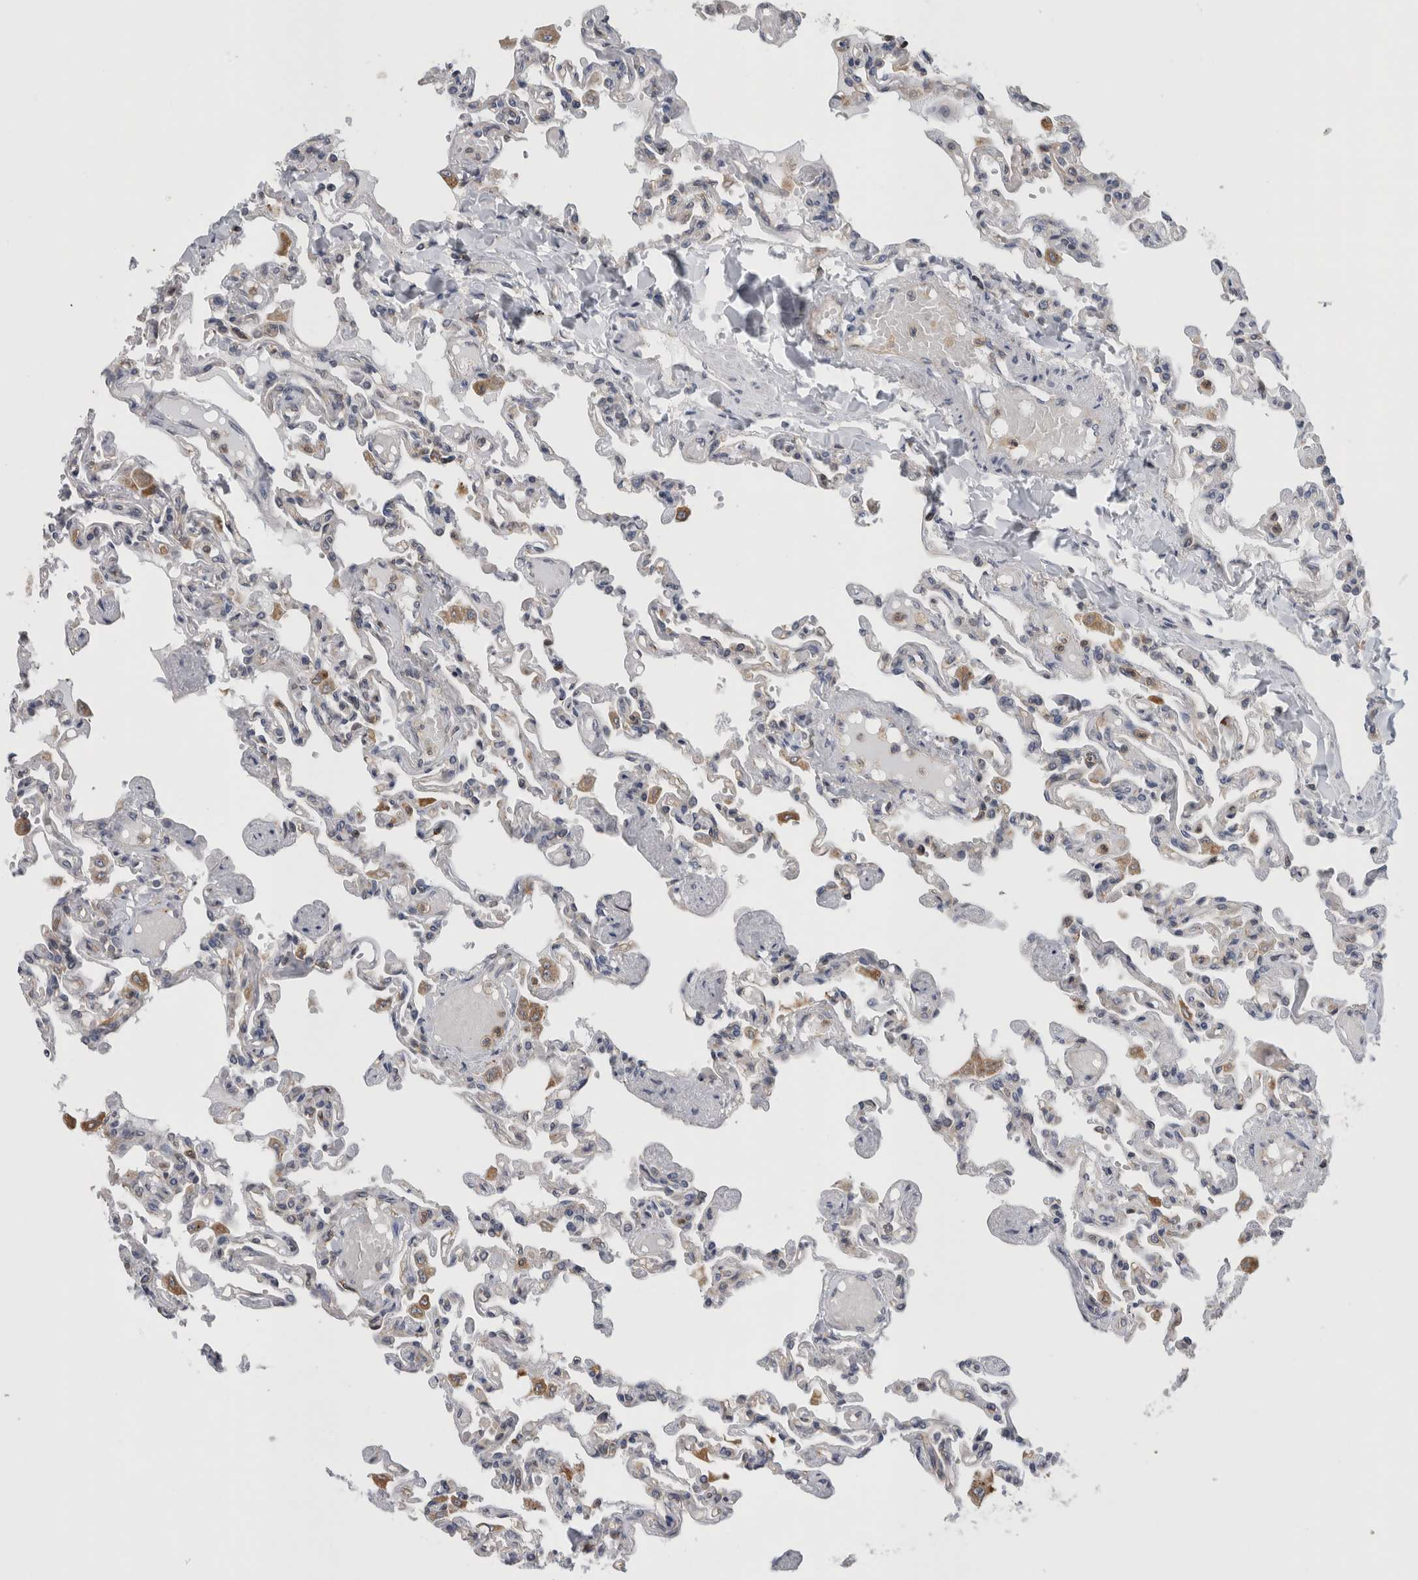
{"staining": {"intensity": "negative", "quantity": "none", "location": "none"}, "tissue": "lung", "cell_type": "Alveolar cells", "image_type": "normal", "snomed": [{"axis": "morphology", "description": "Normal tissue, NOS"}, {"axis": "topography", "description": "Lung"}], "caption": "Lung stained for a protein using IHC exhibits no staining alveolar cells.", "gene": "GRIK2", "patient": {"sex": "male", "age": 21}}